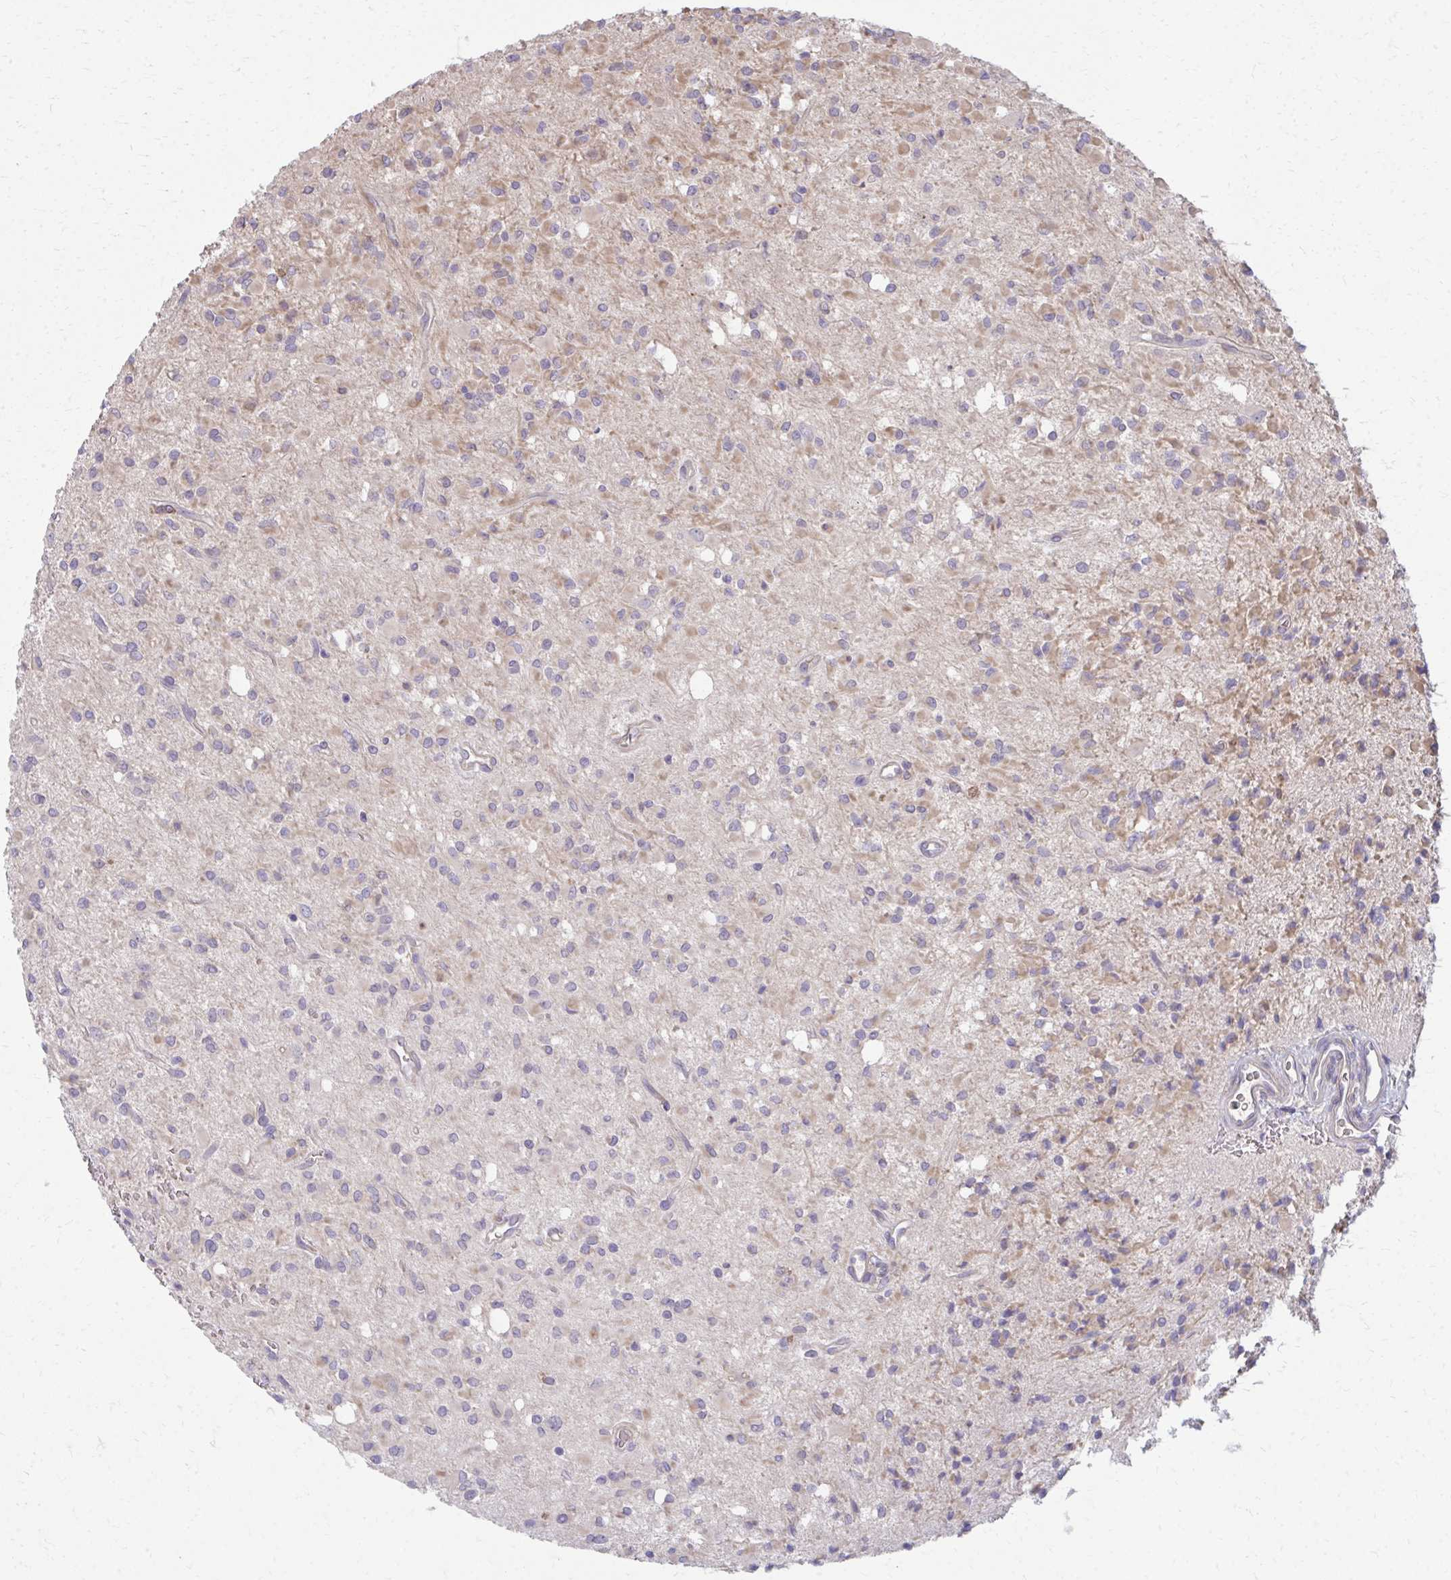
{"staining": {"intensity": "weak", "quantity": "<25%", "location": "cytoplasmic/membranous"}, "tissue": "glioma", "cell_type": "Tumor cells", "image_type": "cancer", "snomed": [{"axis": "morphology", "description": "Glioma, malignant, Low grade"}, {"axis": "topography", "description": "Brain"}], "caption": "This photomicrograph is of malignant glioma (low-grade) stained with immunohistochemistry to label a protein in brown with the nuclei are counter-stained blue. There is no expression in tumor cells. The staining is performed using DAB (3,3'-diaminobenzidine) brown chromogen with nuclei counter-stained in using hematoxylin.", "gene": "CEMP1", "patient": {"sex": "female", "age": 33}}